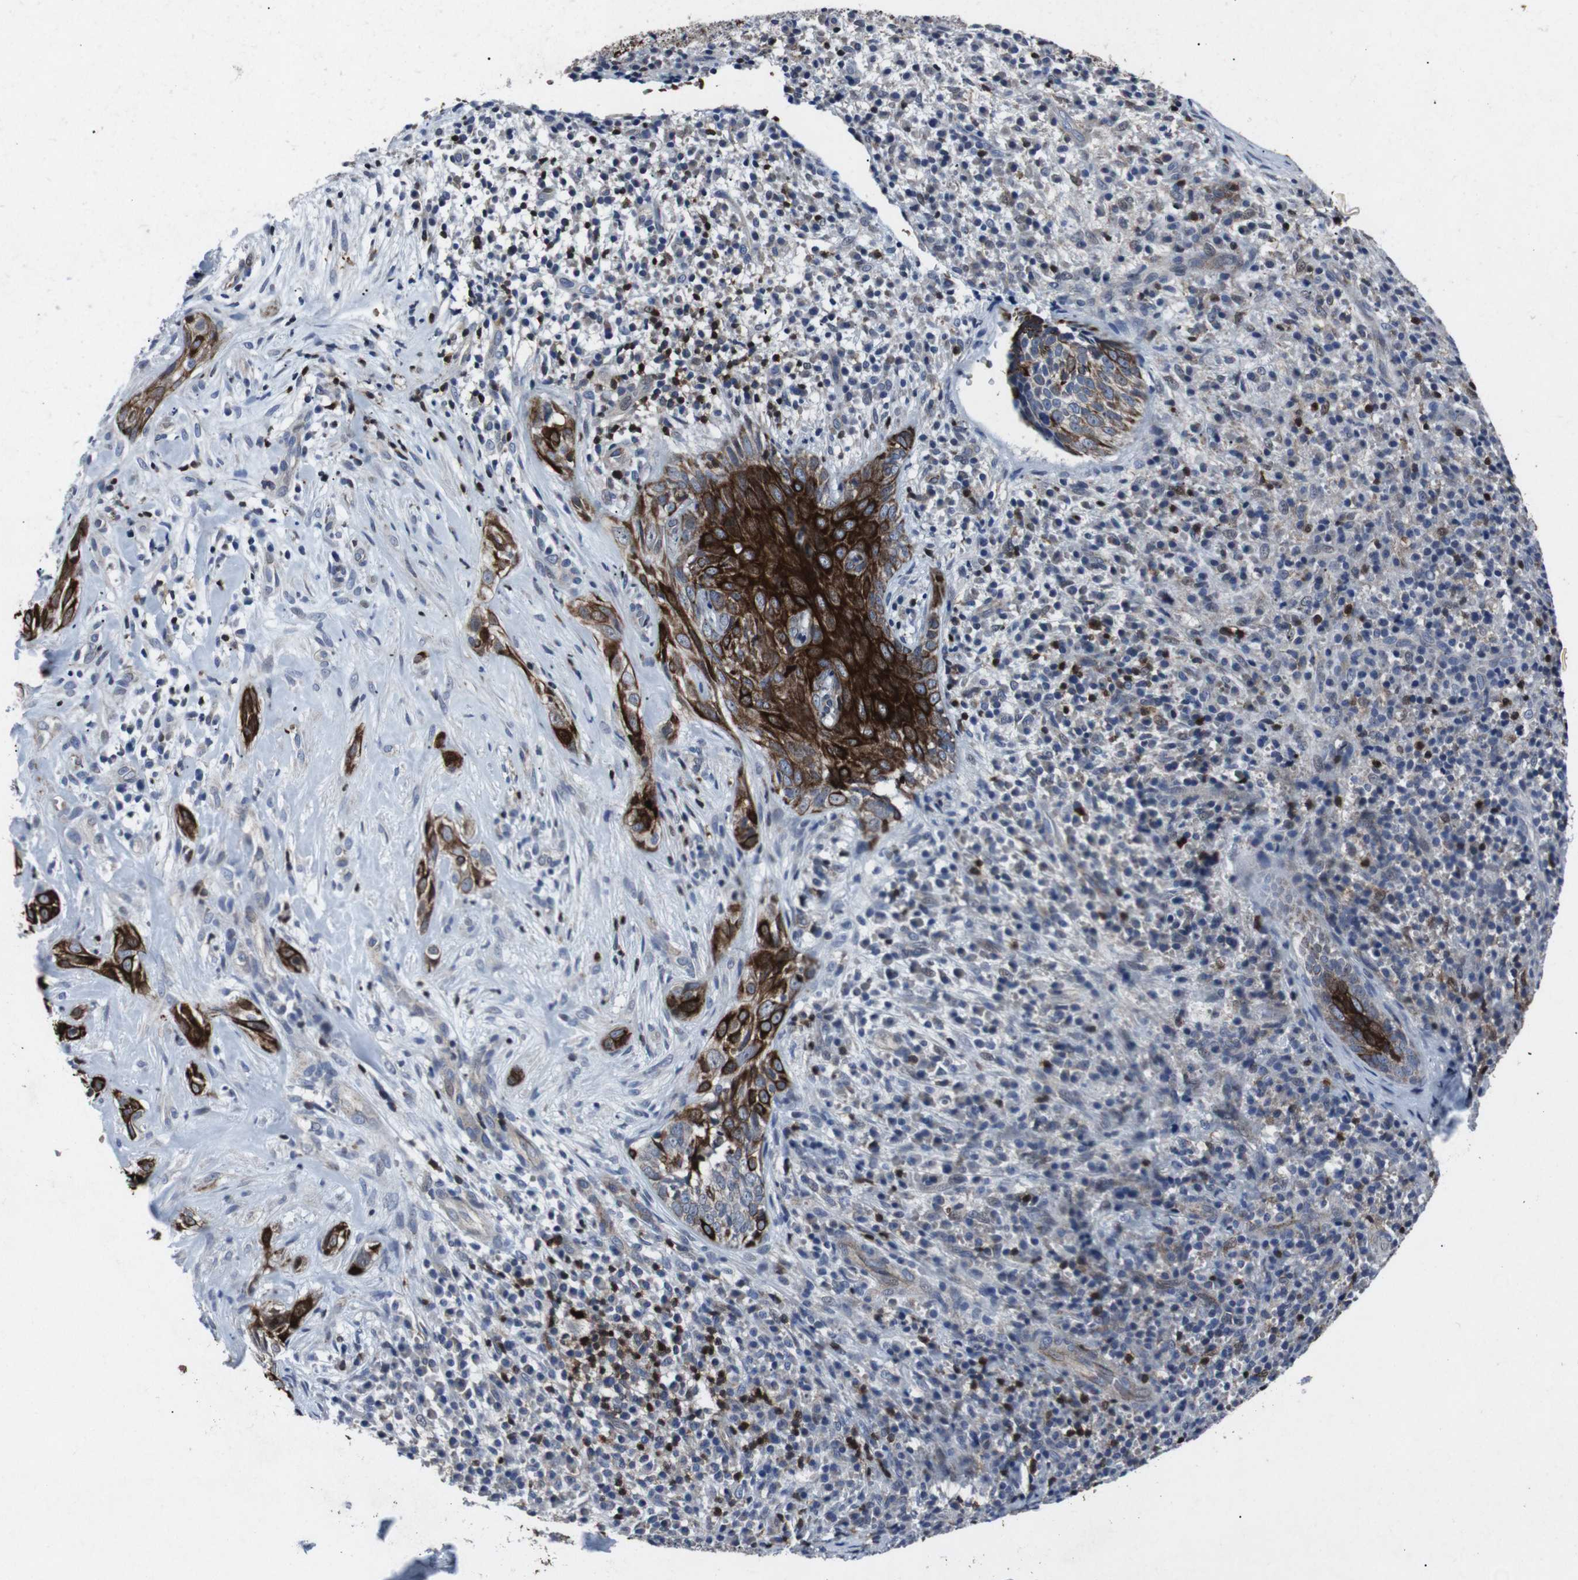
{"staining": {"intensity": "strong", "quantity": ">75%", "location": "cytoplasmic/membranous"}, "tissue": "skin cancer", "cell_type": "Tumor cells", "image_type": "cancer", "snomed": [{"axis": "morphology", "description": "Basal cell carcinoma"}, {"axis": "topography", "description": "Skin"}], "caption": "Skin cancer stained with immunohistochemistry reveals strong cytoplasmic/membranous staining in about >75% of tumor cells.", "gene": "STAT4", "patient": {"sex": "male", "age": 72}}